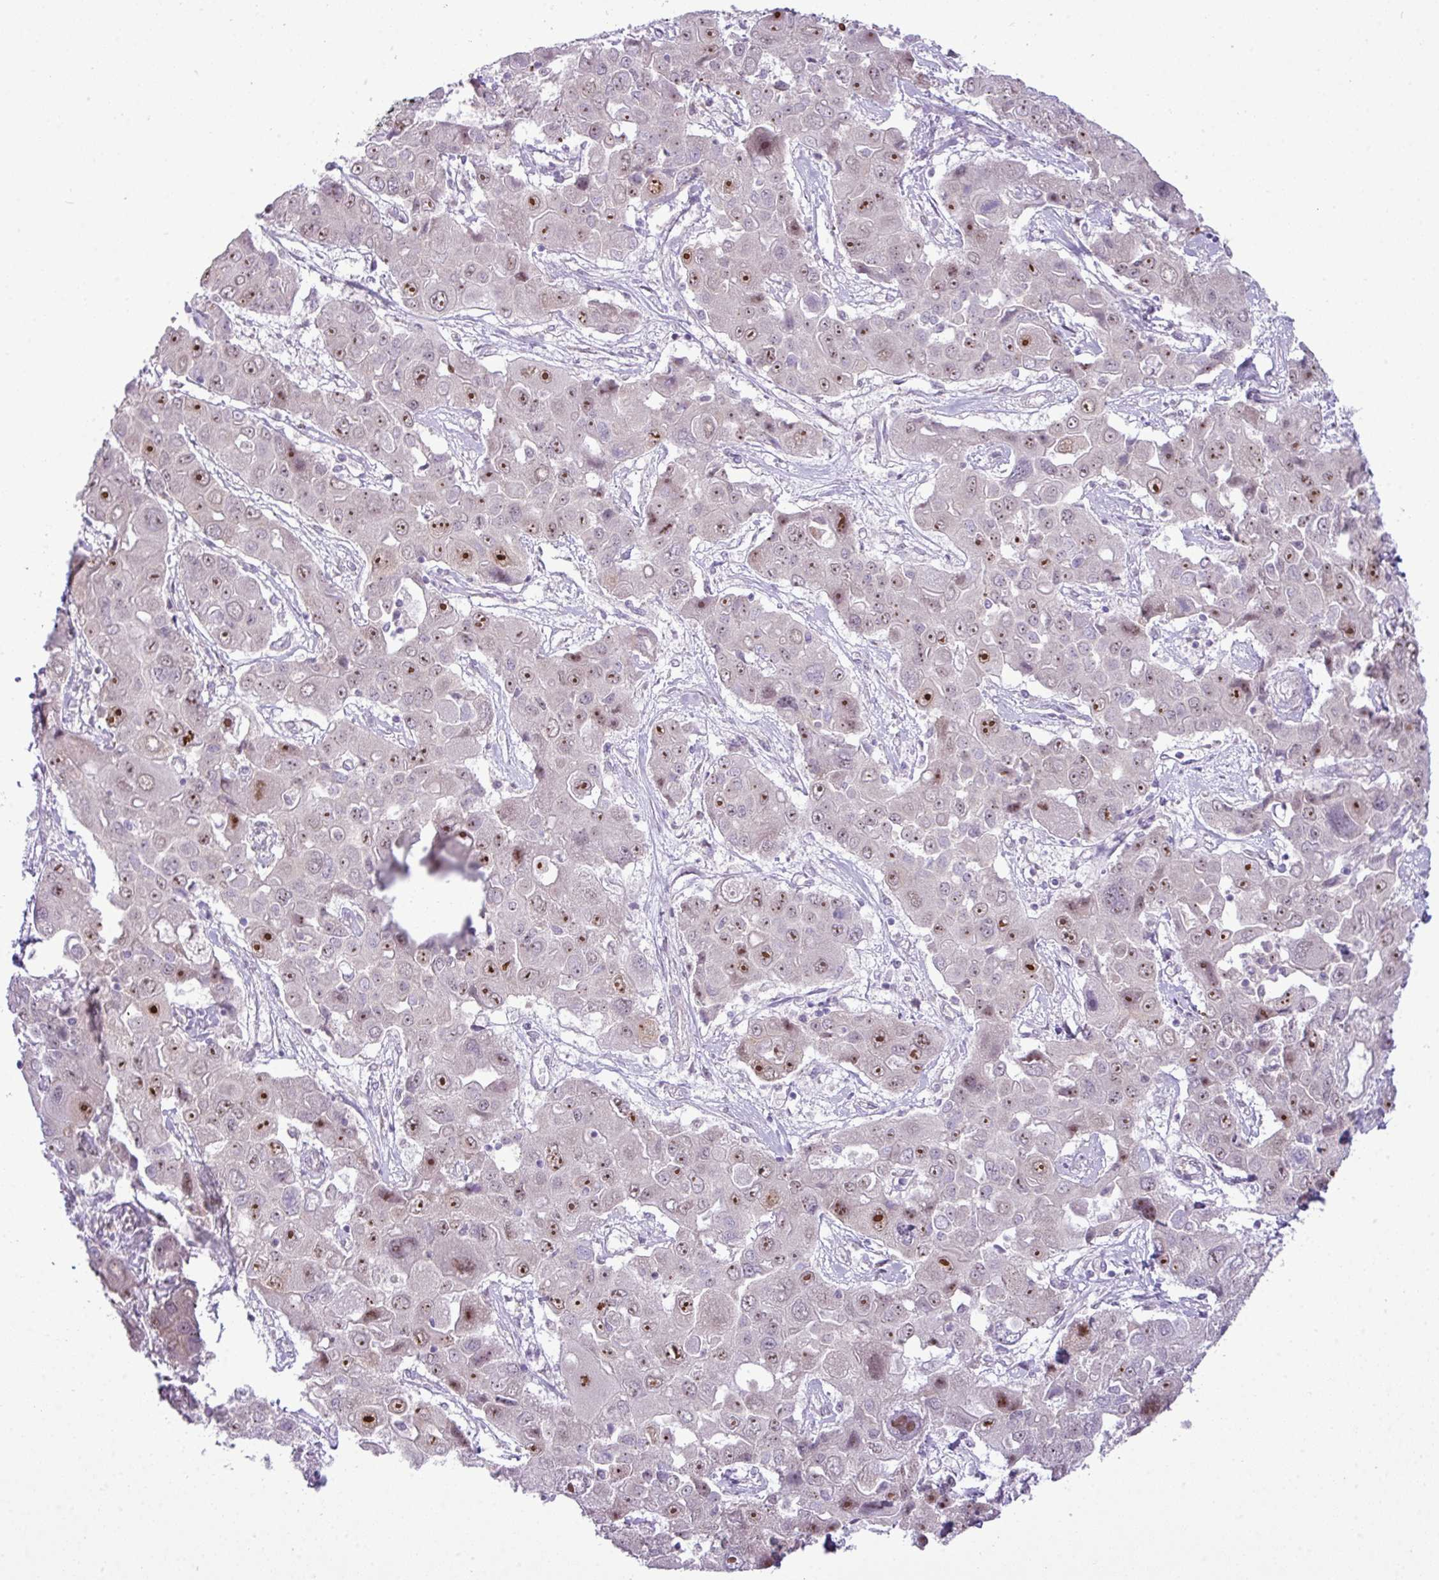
{"staining": {"intensity": "strong", "quantity": "25%-75%", "location": "nuclear"}, "tissue": "liver cancer", "cell_type": "Tumor cells", "image_type": "cancer", "snomed": [{"axis": "morphology", "description": "Cholangiocarcinoma"}, {"axis": "topography", "description": "Liver"}], "caption": "Tumor cells show high levels of strong nuclear staining in about 25%-75% of cells in human cholangiocarcinoma (liver). (IHC, brightfield microscopy, high magnification).", "gene": "MAK16", "patient": {"sex": "male", "age": 67}}